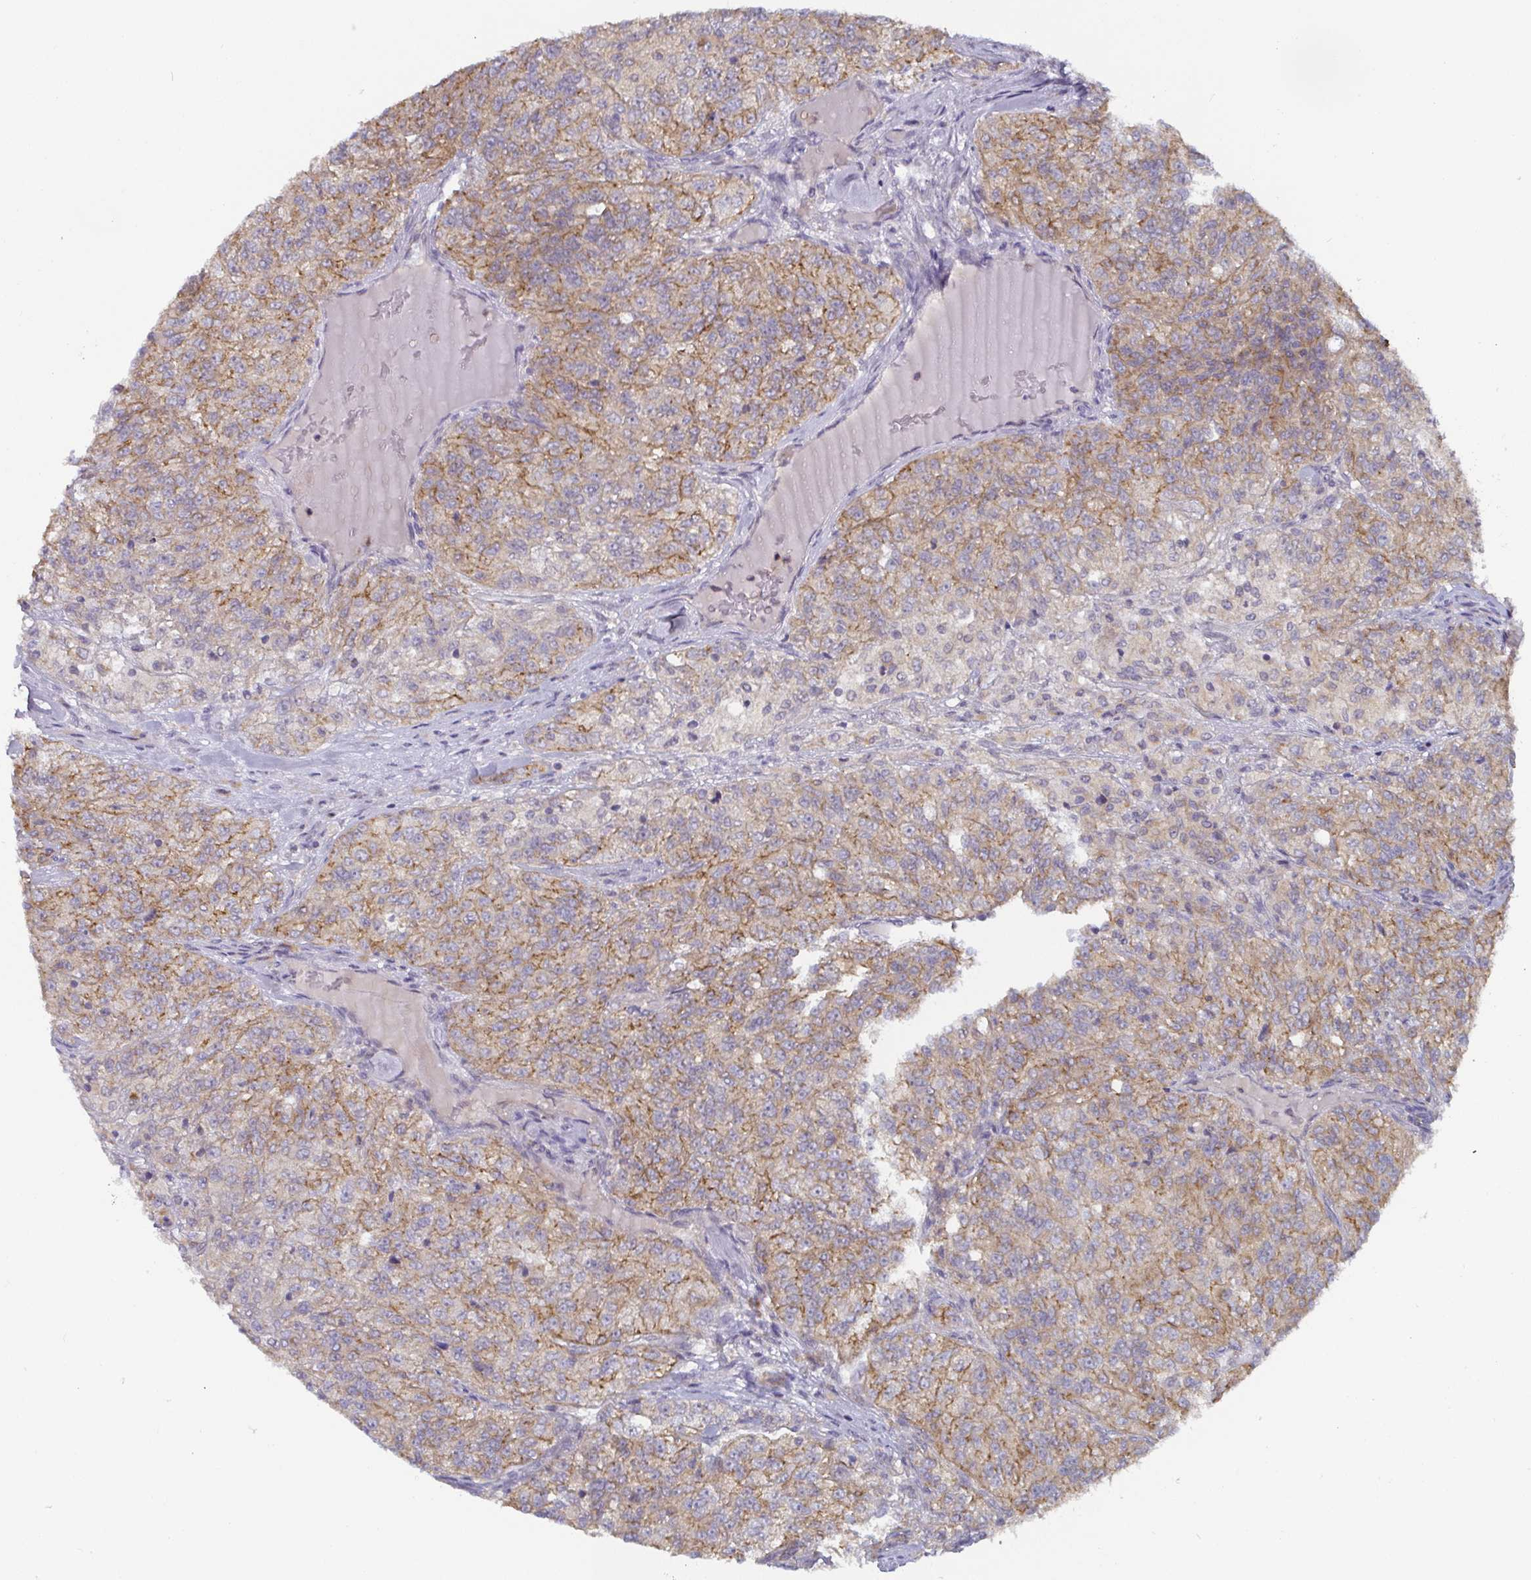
{"staining": {"intensity": "weak", "quantity": ">75%", "location": "cytoplasmic/membranous"}, "tissue": "renal cancer", "cell_type": "Tumor cells", "image_type": "cancer", "snomed": [{"axis": "morphology", "description": "Adenocarcinoma, NOS"}, {"axis": "topography", "description": "Kidney"}], "caption": "Protein analysis of renal cancer tissue exhibits weak cytoplasmic/membranous staining in approximately >75% of tumor cells.", "gene": "CDH18", "patient": {"sex": "female", "age": 63}}